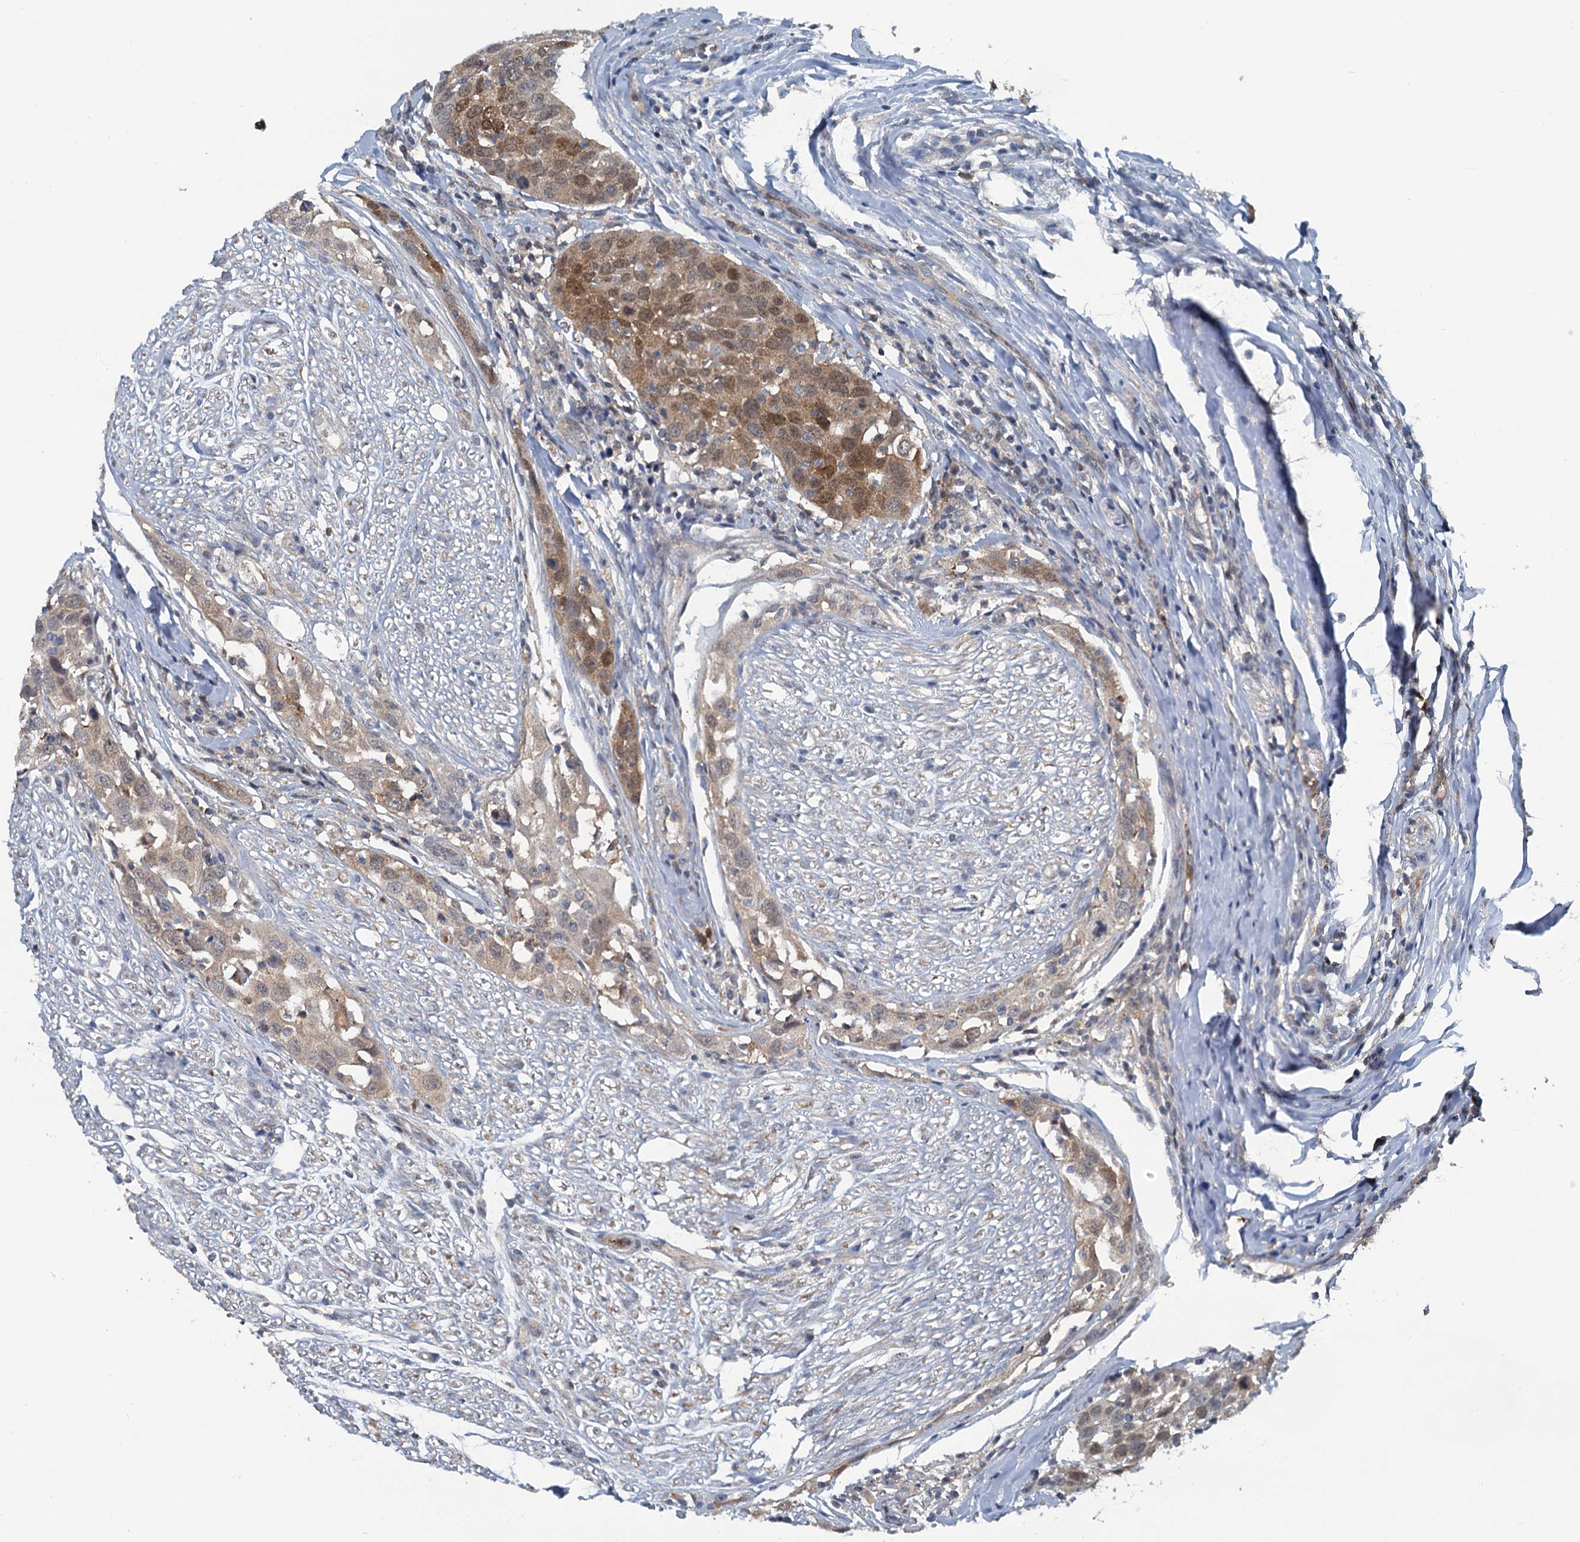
{"staining": {"intensity": "moderate", "quantity": "25%-75%", "location": "cytoplasmic/membranous,nuclear"}, "tissue": "head and neck cancer", "cell_type": "Tumor cells", "image_type": "cancer", "snomed": [{"axis": "morphology", "description": "Squamous cell carcinoma, NOS"}, {"axis": "topography", "description": "Oral tissue"}, {"axis": "topography", "description": "Head-Neck"}], "caption": "Human head and neck squamous cell carcinoma stained with a brown dye displays moderate cytoplasmic/membranous and nuclear positive positivity in approximately 25%-75% of tumor cells.", "gene": "GCLM", "patient": {"sex": "female", "age": 50}}